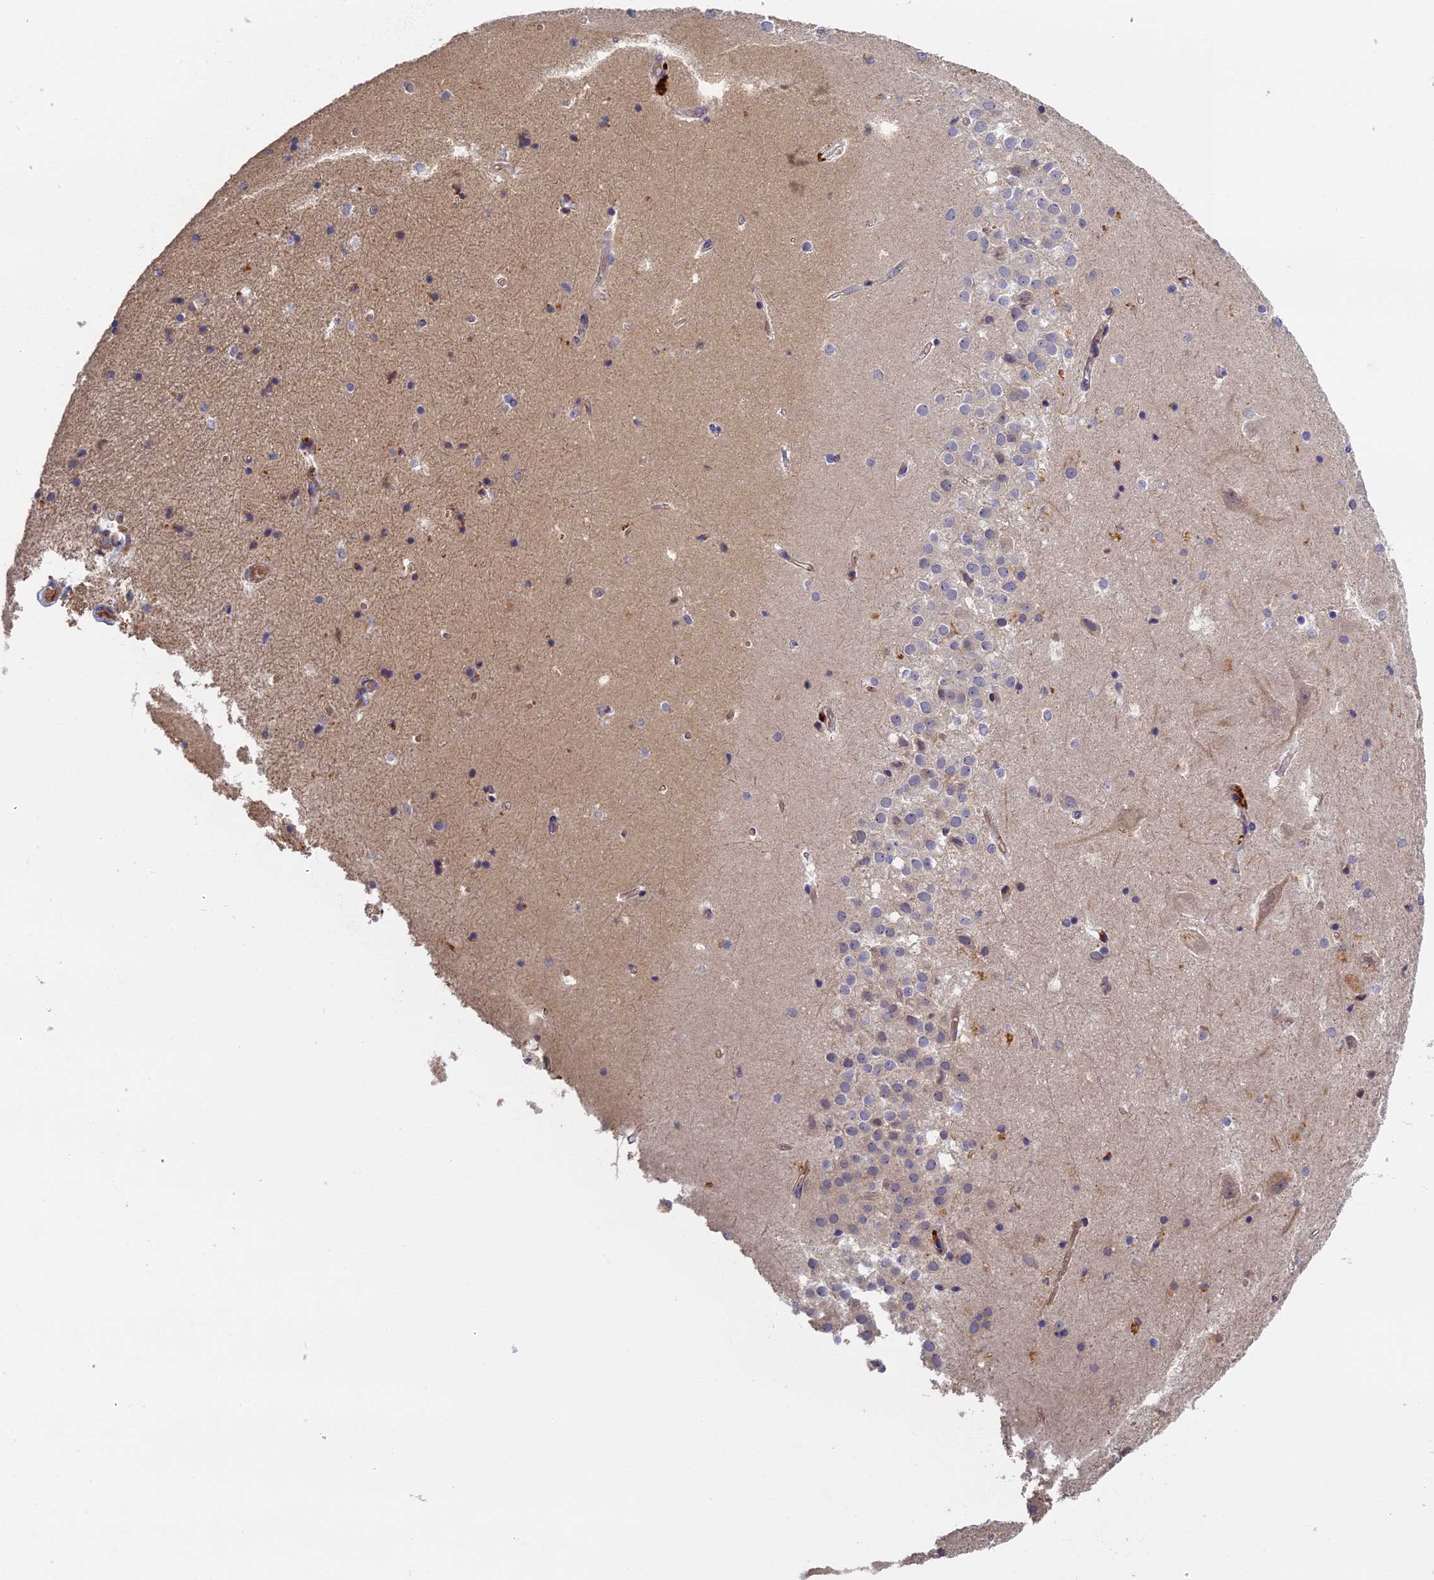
{"staining": {"intensity": "negative", "quantity": "none", "location": "none"}, "tissue": "hippocampus", "cell_type": "Glial cells", "image_type": "normal", "snomed": [{"axis": "morphology", "description": "Normal tissue, NOS"}, {"axis": "topography", "description": "Hippocampus"}], "caption": "Hippocampus stained for a protein using immunohistochemistry exhibits no staining glial cells.", "gene": "AP4E1", "patient": {"sex": "female", "age": 52}}